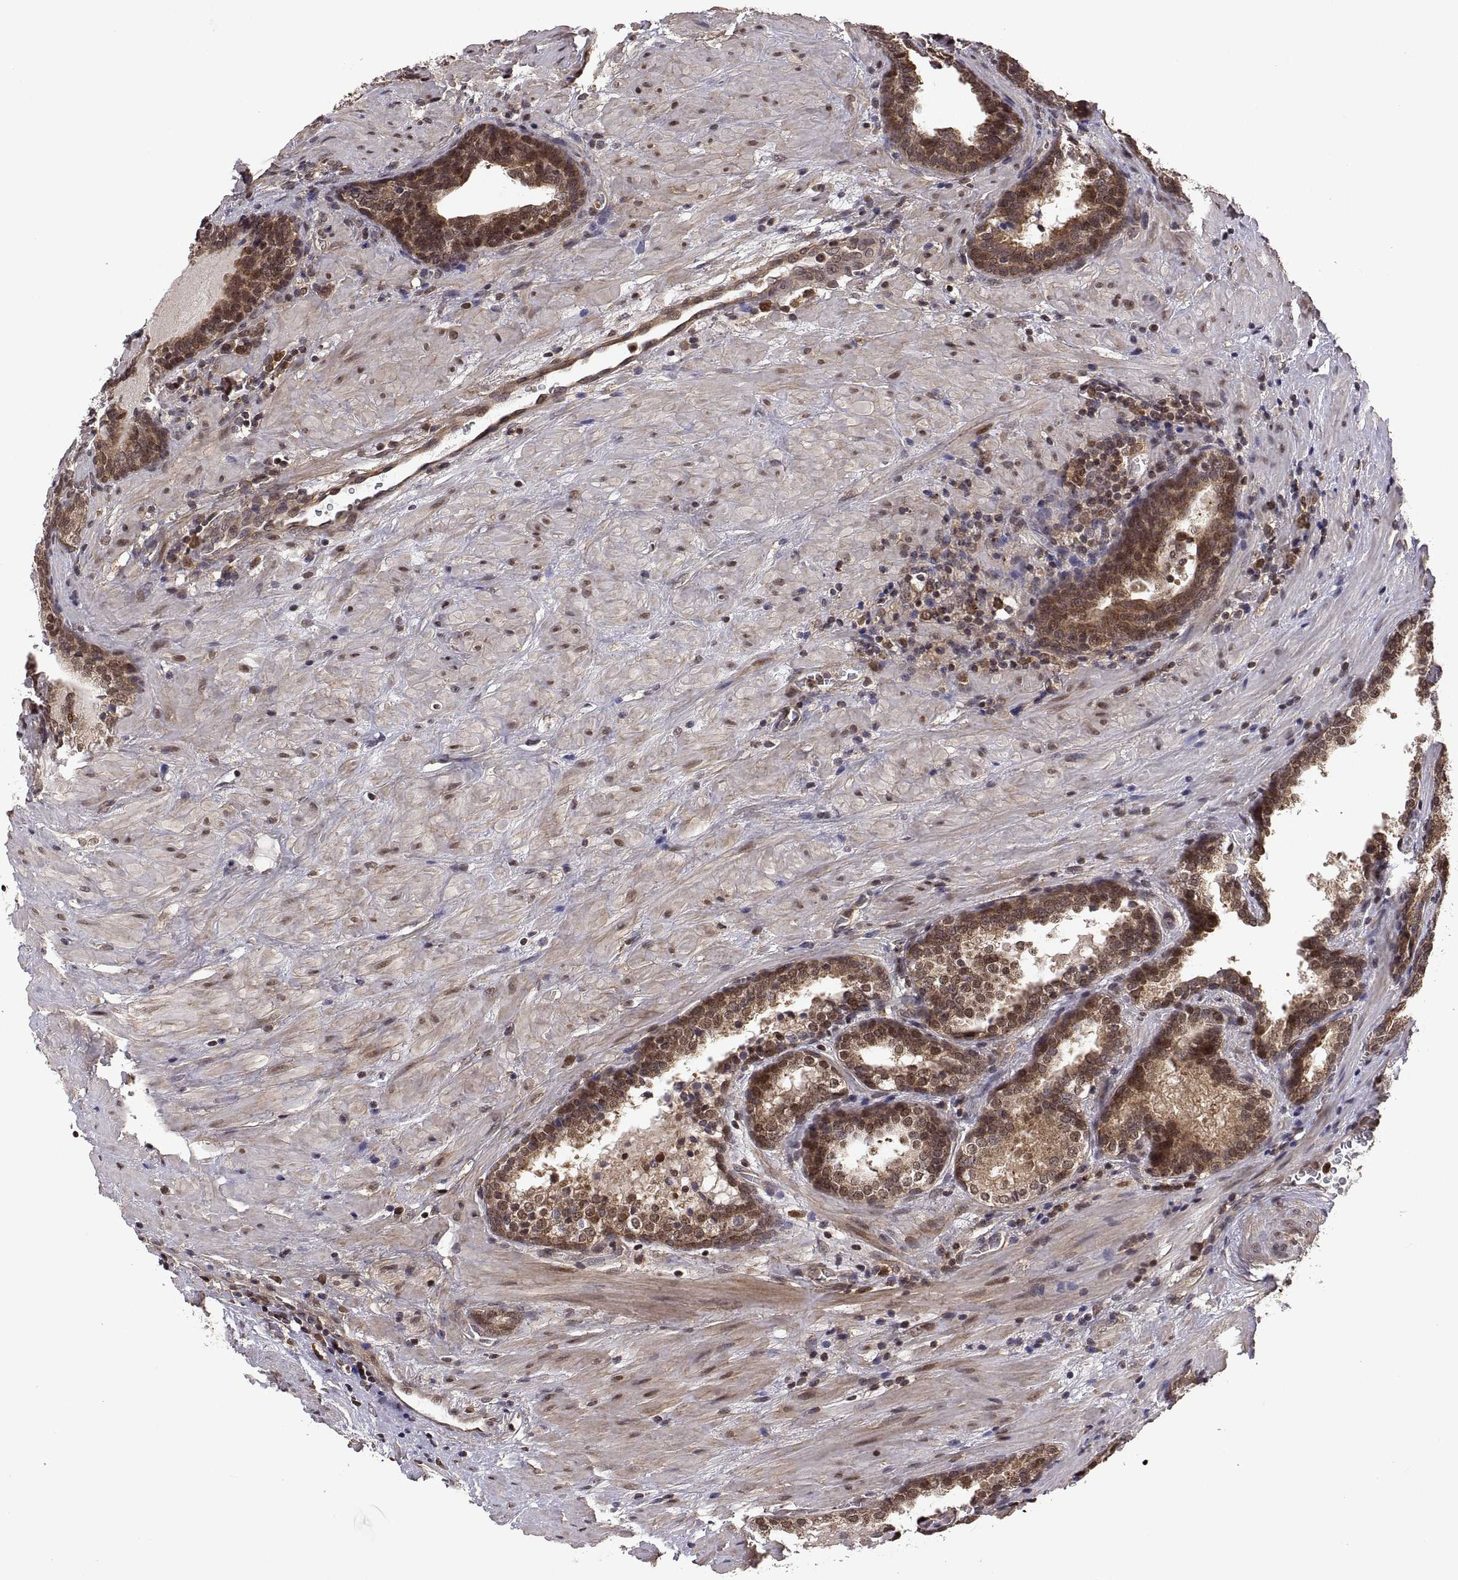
{"staining": {"intensity": "moderate", "quantity": "25%-75%", "location": "cytoplasmic/membranous,nuclear"}, "tissue": "prostate cancer", "cell_type": "Tumor cells", "image_type": "cancer", "snomed": [{"axis": "morphology", "description": "Adenocarcinoma, NOS"}, {"axis": "topography", "description": "Prostate and seminal vesicle, NOS"}], "caption": "The immunohistochemical stain shows moderate cytoplasmic/membranous and nuclear positivity in tumor cells of prostate adenocarcinoma tissue.", "gene": "ZNRF2", "patient": {"sex": "male", "age": 63}}